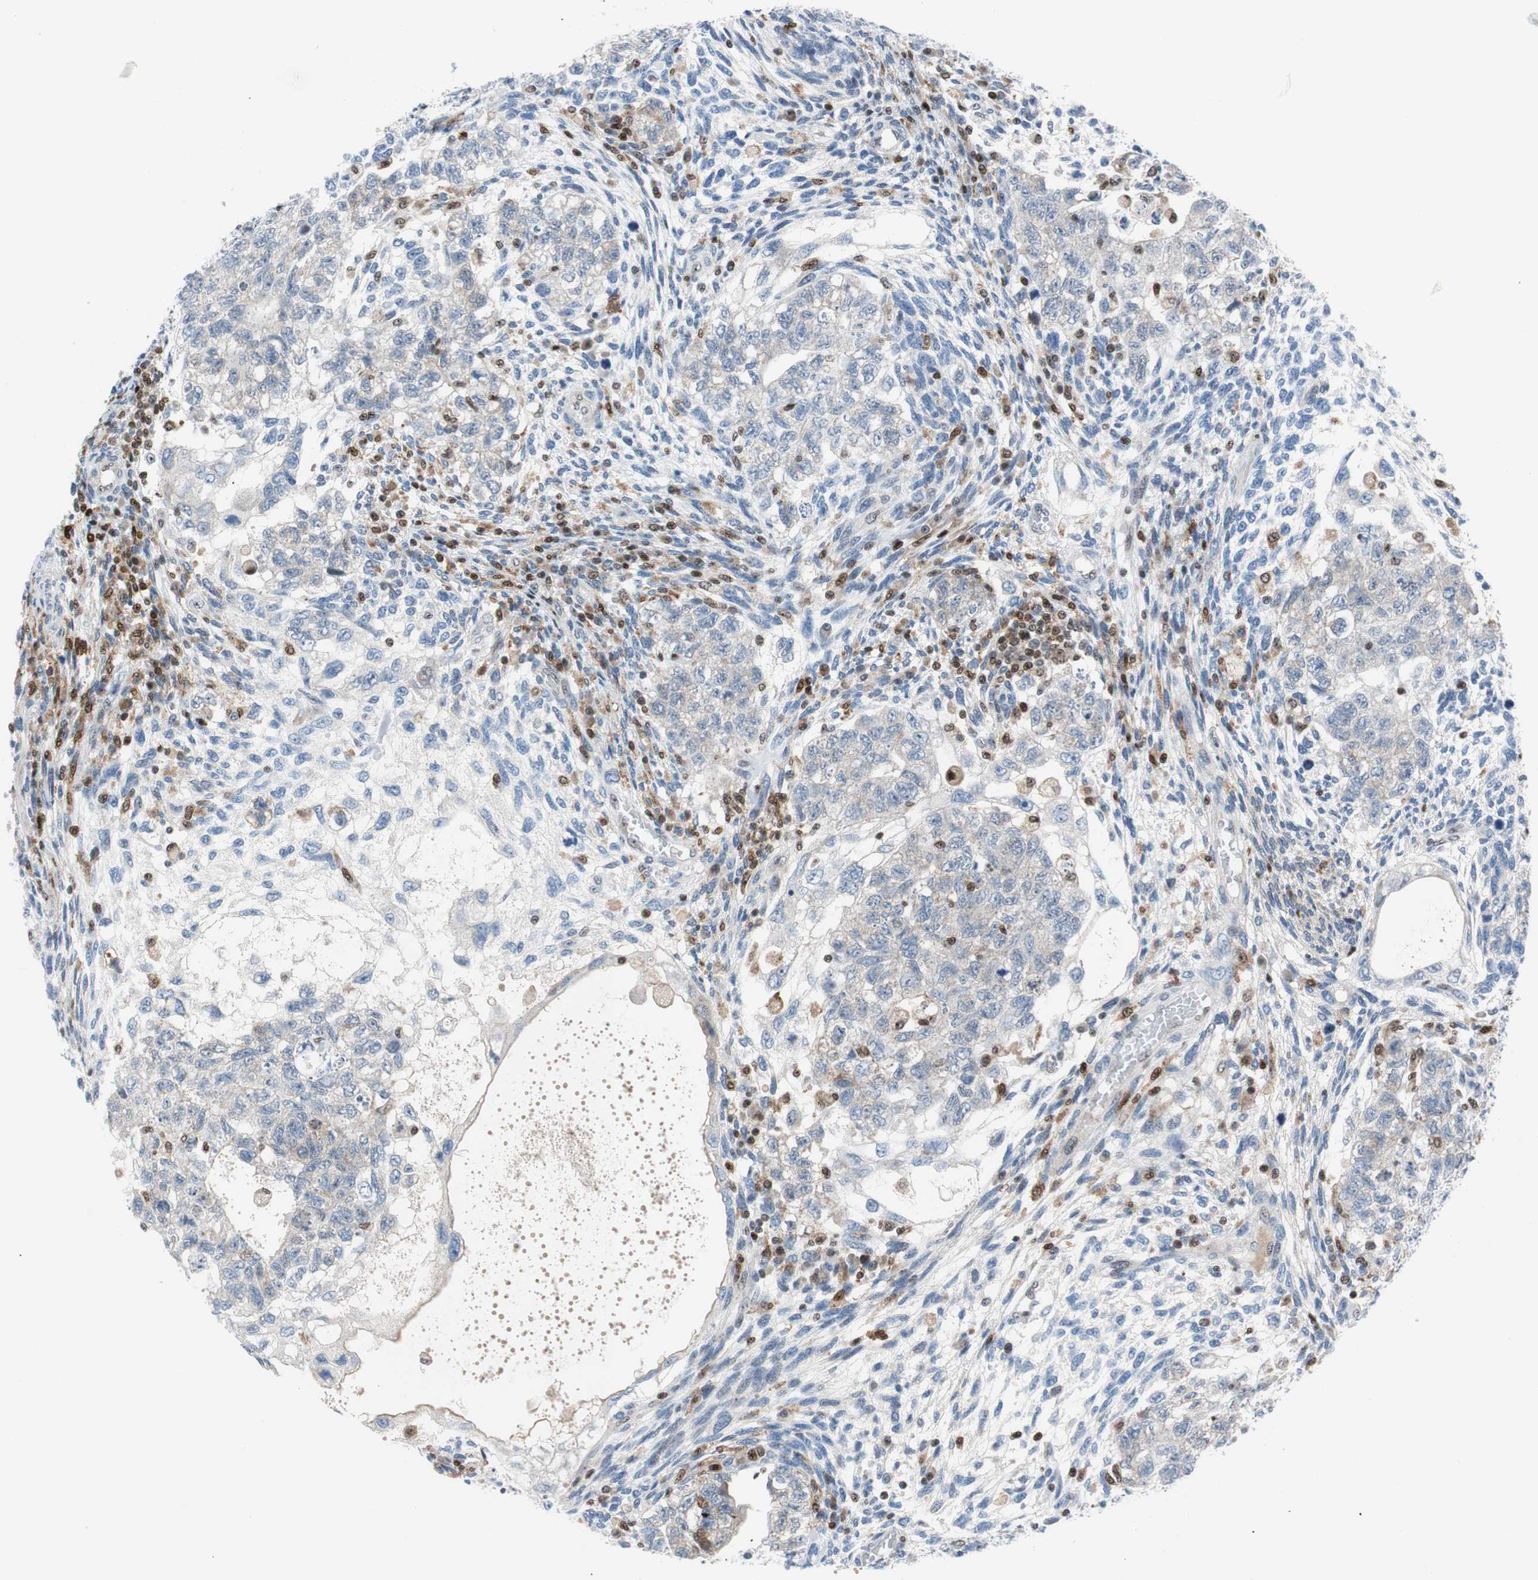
{"staining": {"intensity": "negative", "quantity": "none", "location": "none"}, "tissue": "testis cancer", "cell_type": "Tumor cells", "image_type": "cancer", "snomed": [{"axis": "morphology", "description": "Normal tissue, NOS"}, {"axis": "morphology", "description": "Carcinoma, Embryonal, NOS"}, {"axis": "topography", "description": "Testis"}], "caption": "Tumor cells are negative for brown protein staining in testis cancer.", "gene": "RGS10", "patient": {"sex": "male", "age": 36}}